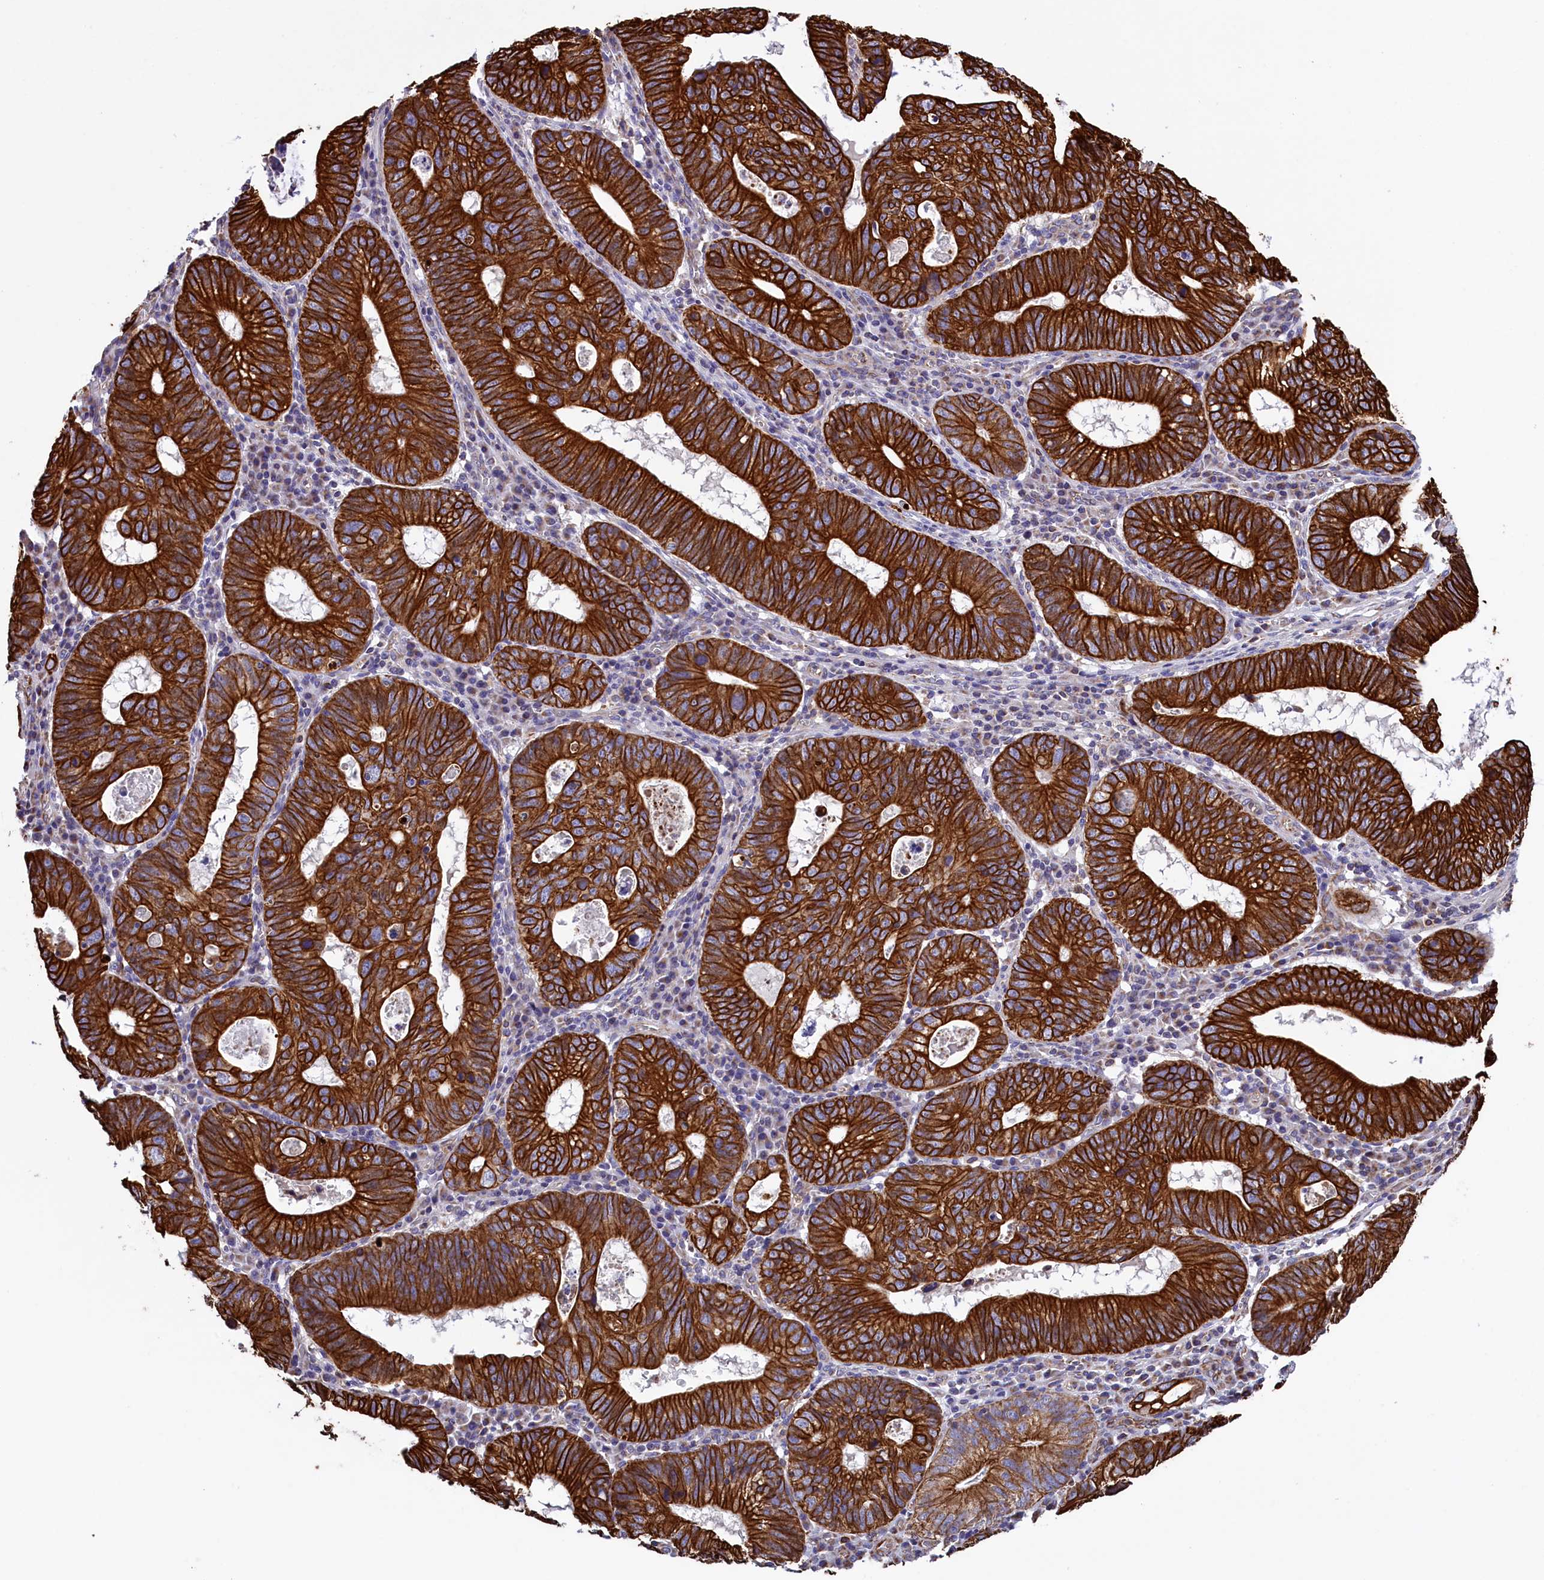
{"staining": {"intensity": "strong", "quantity": ">75%", "location": "cytoplasmic/membranous"}, "tissue": "stomach cancer", "cell_type": "Tumor cells", "image_type": "cancer", "snomed": [{"axis": "morphology", "description": "Adenocarcinoma, NOS"}, {"axis": "topography", "description": "Stomach"}], "caption": "Tumor cells reveal strong cytoplasmic/membranous staining in about >75% of cells in adenocarcinoma (stomach). Ihc stains the protein of interest in brown and the nuclei are stained blue.", "gene": "GATB", "patient": {"sex": "male", "age": 59}}